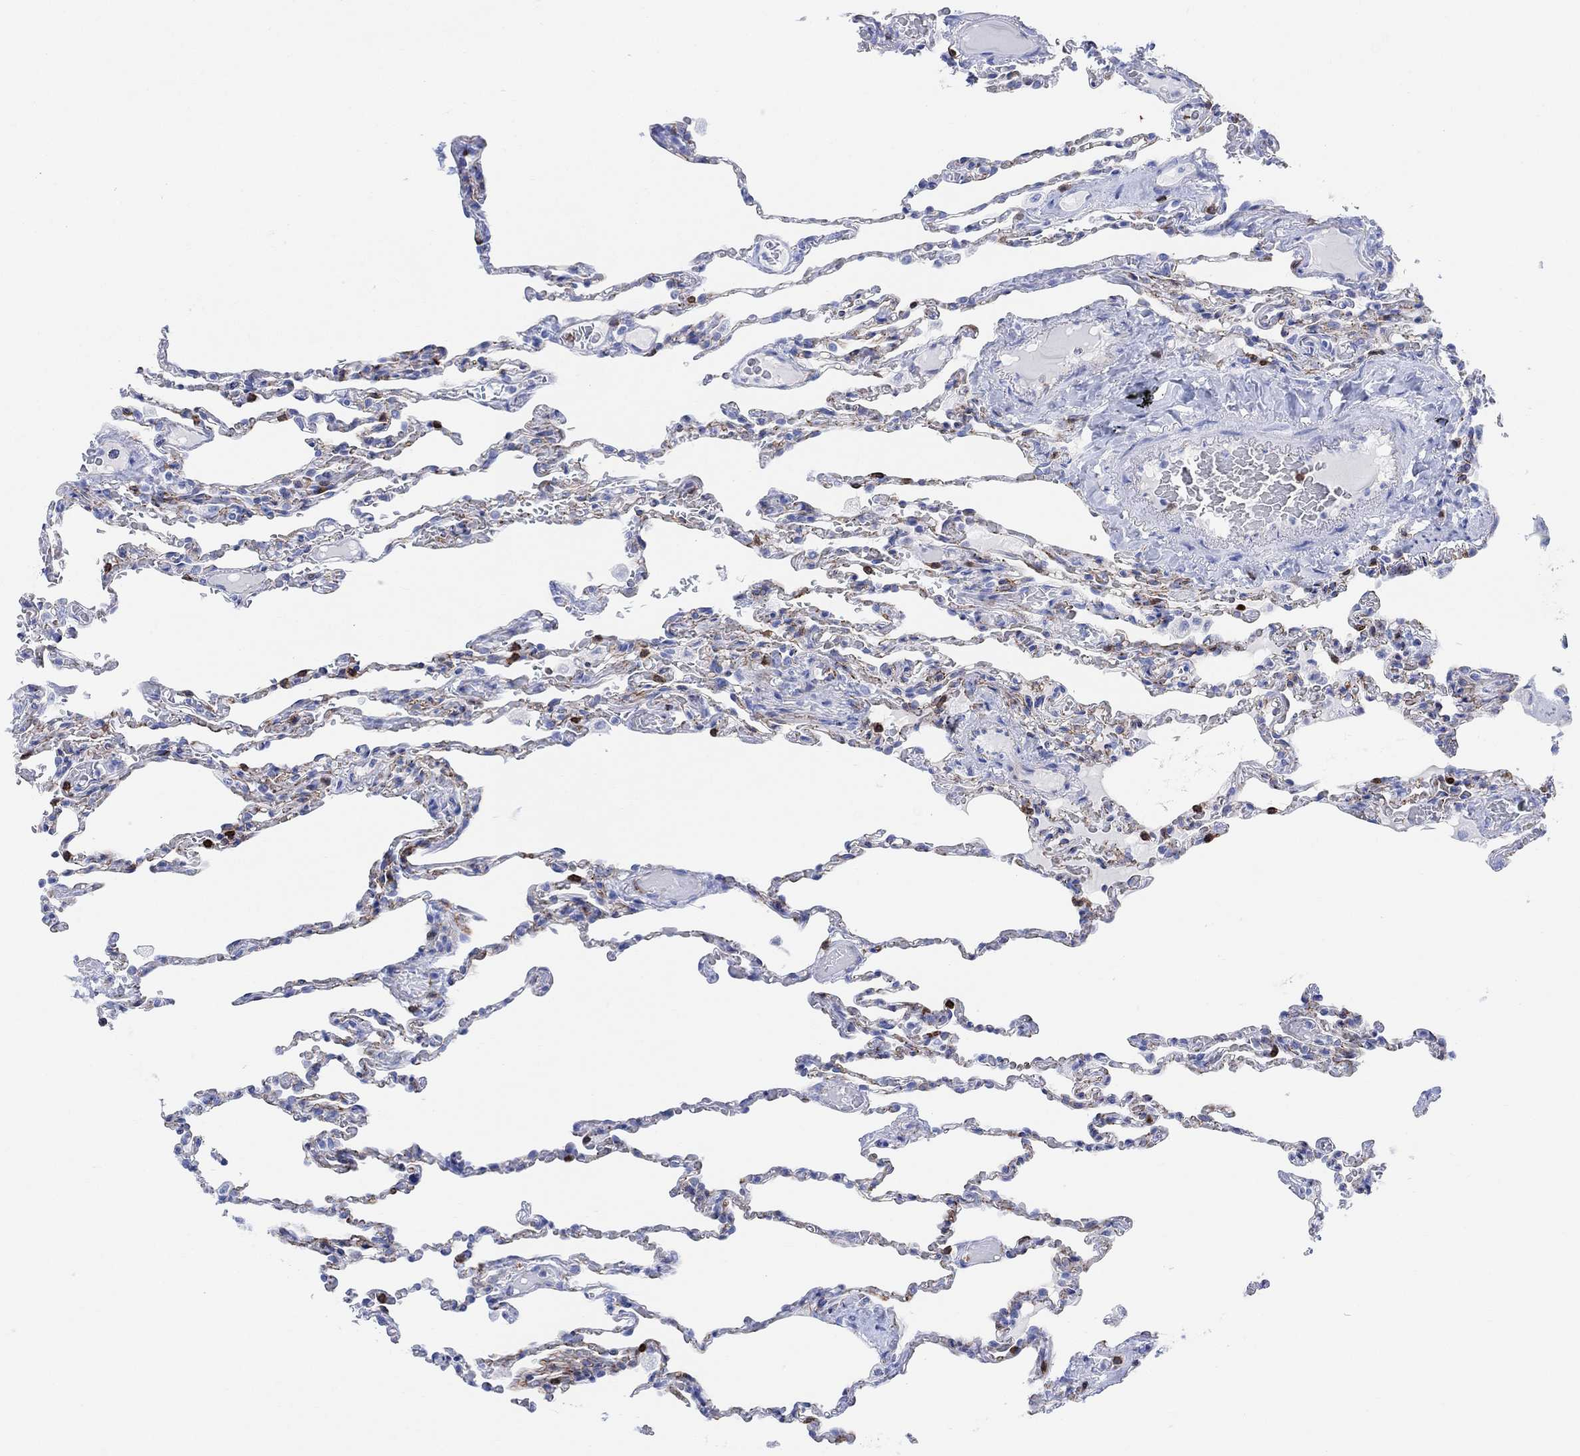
{"staining": {"intensity": "negative", "quantity": "none", "location": "none"}, "tissue": "lung", "cell_type": "Alveolar cells", "image_type": "normal", "snomed": [{"axis": "morphology", "description": "Normal tissue, NOS"}, {"axis": "topography", "description": "Lung"}], "caption": "High power microscopy image of an immunohistochemistry (IHC) micrograph of normal lung, revealing no significant expression in alveolar cells. (Stains: DAB immunohistochemistry (IHC) with hematoxylin counter stain, Microscopy: brightfield microscopy at high magnification).", "gene": "GPR65", "patient": {"sex": "female", "age": 43}}